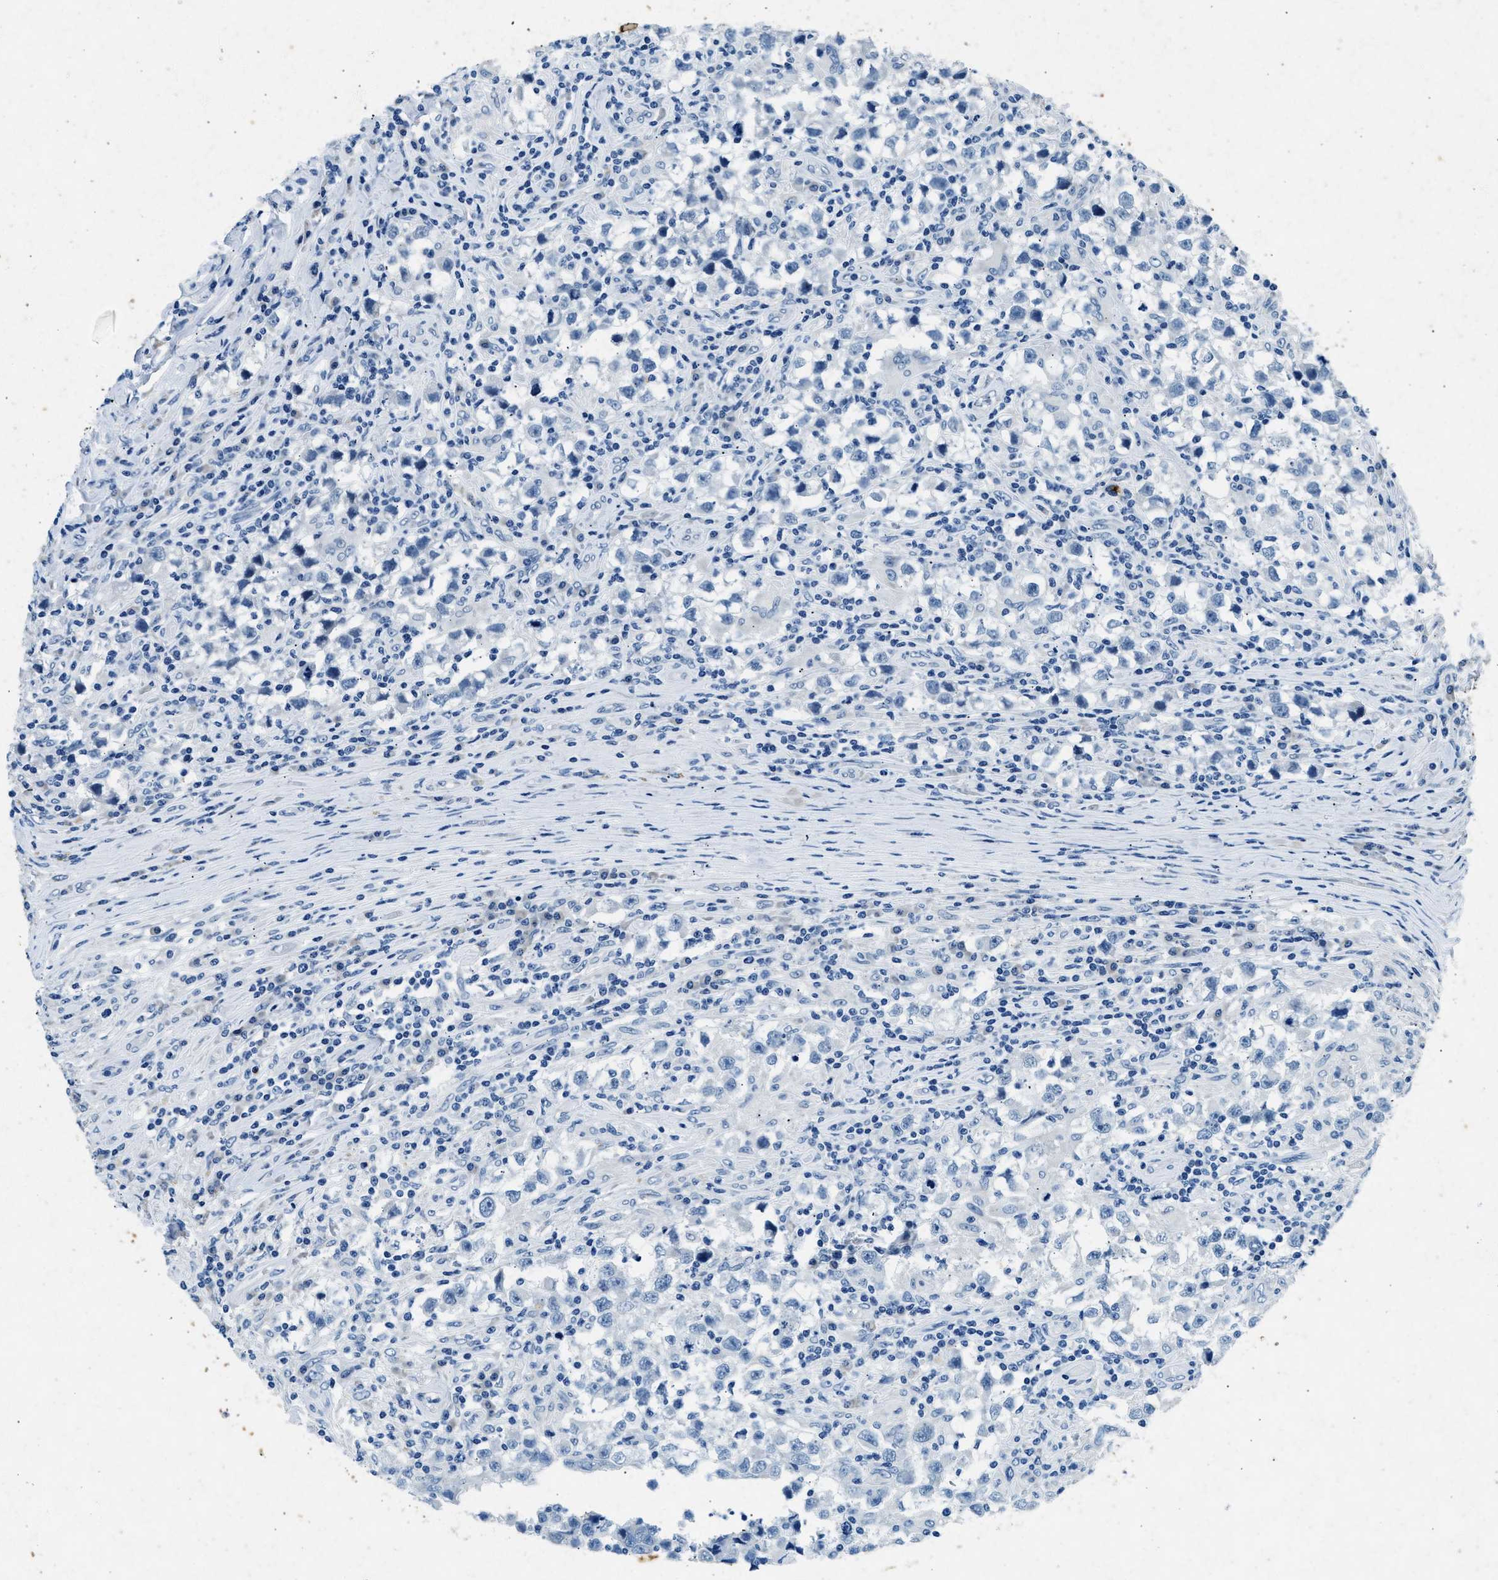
{"staining": {"intensity": "negative", "quantity": "none", "location": "none"}, "tissue": "testis cancer", "cell_type": "Tumor cells", "image_type": "cancer", "snomed": [{"axis": "morphology", "description": "Carcinoma, Embryonal, NOS"}, {"axis": "topography", "description": "Testis"}], "caption": "This is an immunohistochemistry image of human embryonal carcinoma (testis). There is no positivity in tumor cells.", "gene": "CFAP20", "patient": {"sex": "male", "age": 21}}